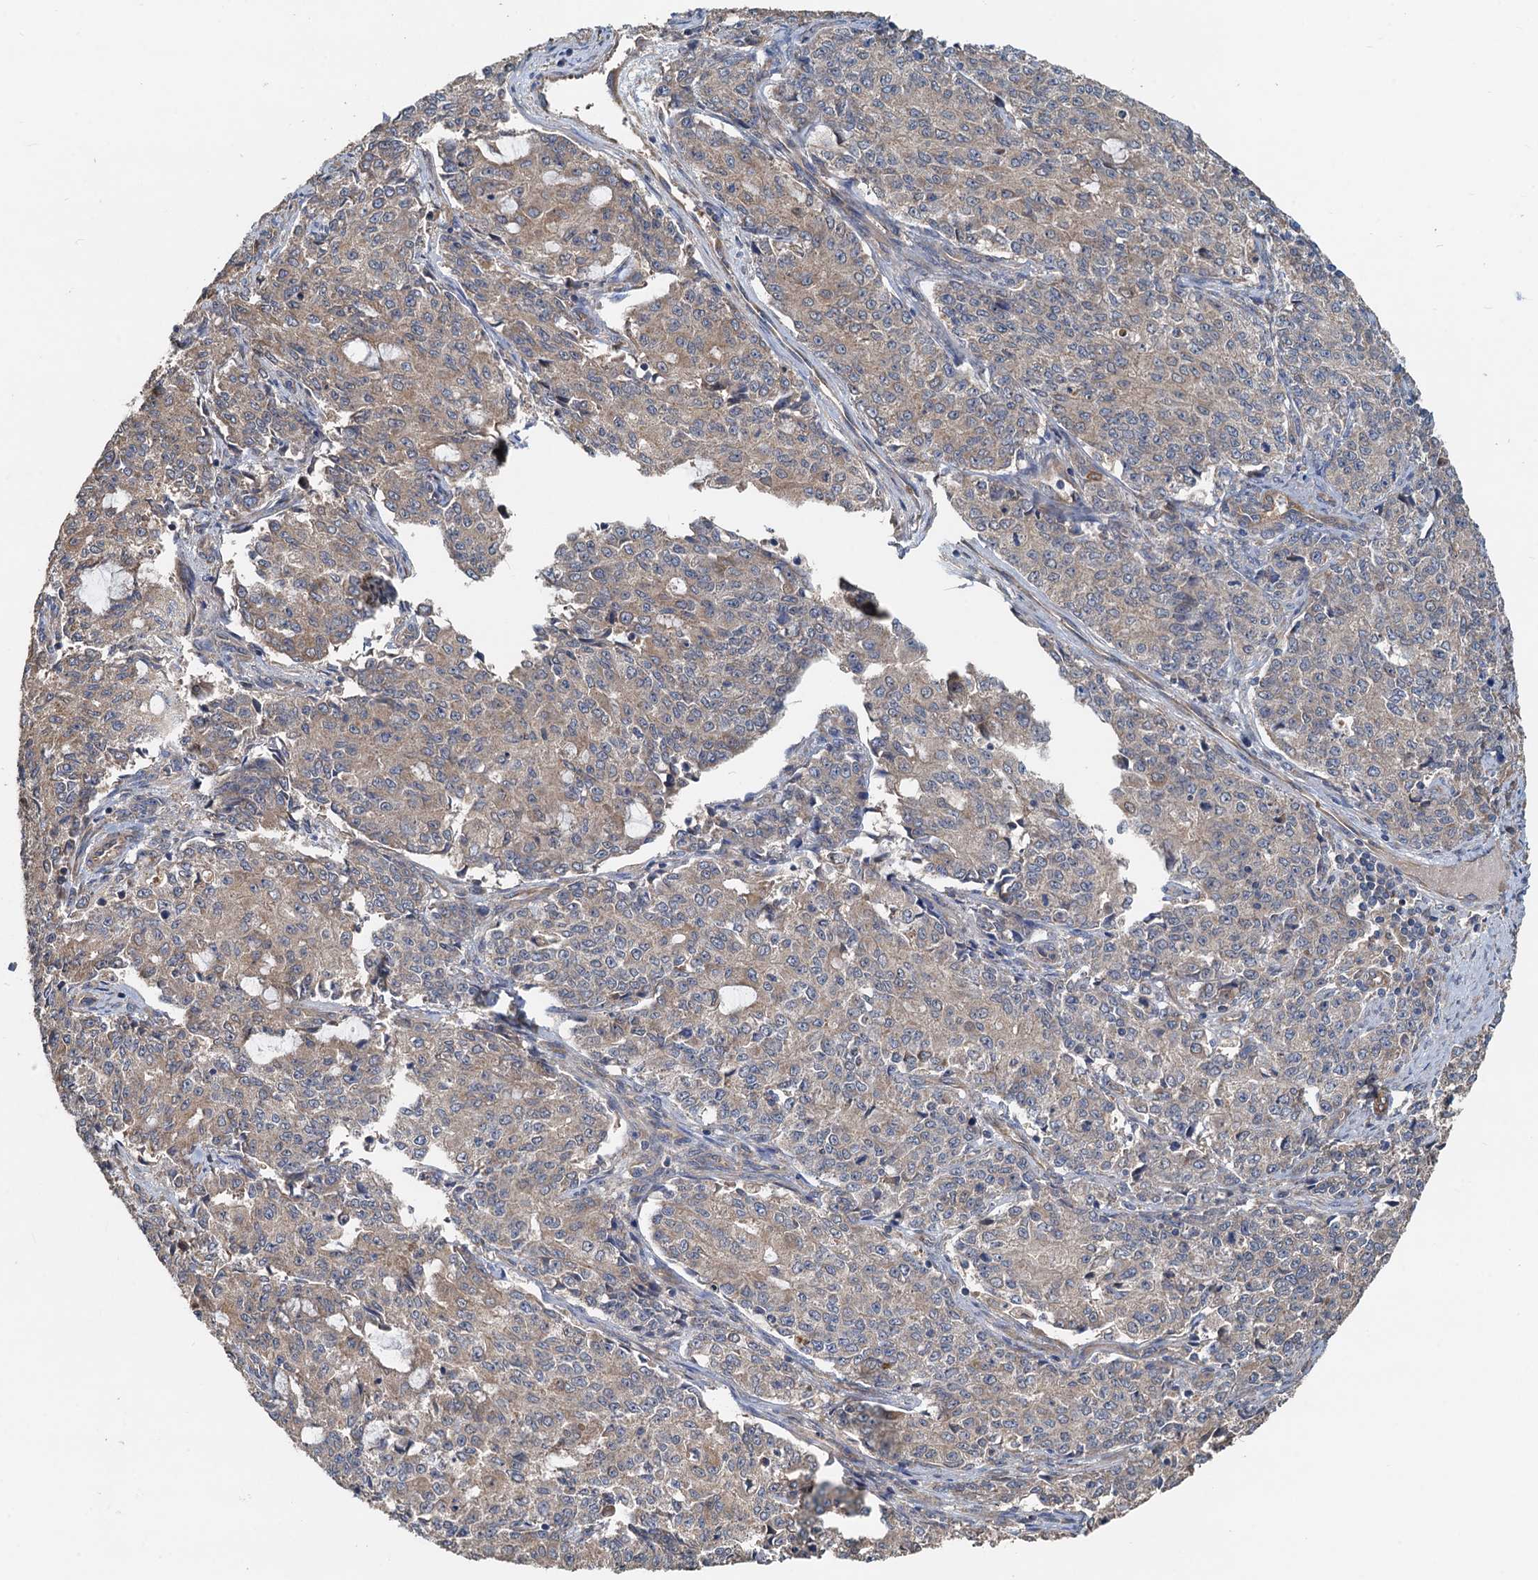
{"staining": {"intensity": "weak", "quantity": ">75%", "location": "cytoplasmic/membranous"}, "tissue": "endometrial cancer", "cell_type": "Tumor cells", "image_type": "cancer", "snomed": [{"axis": "morphology", "description": "Adenocarcinoma, NOS"}, {"axis": "topography", "description": "Endometrium"}], "caption": "This is an image of immunohistochemistry staining of endometrial cancer (adenocarcinoma), which shows weak staining in the cytoplasmic/membranous of tumor cells.", "gene": "HYI", "patient": {"sex": "female", "age": 50}}